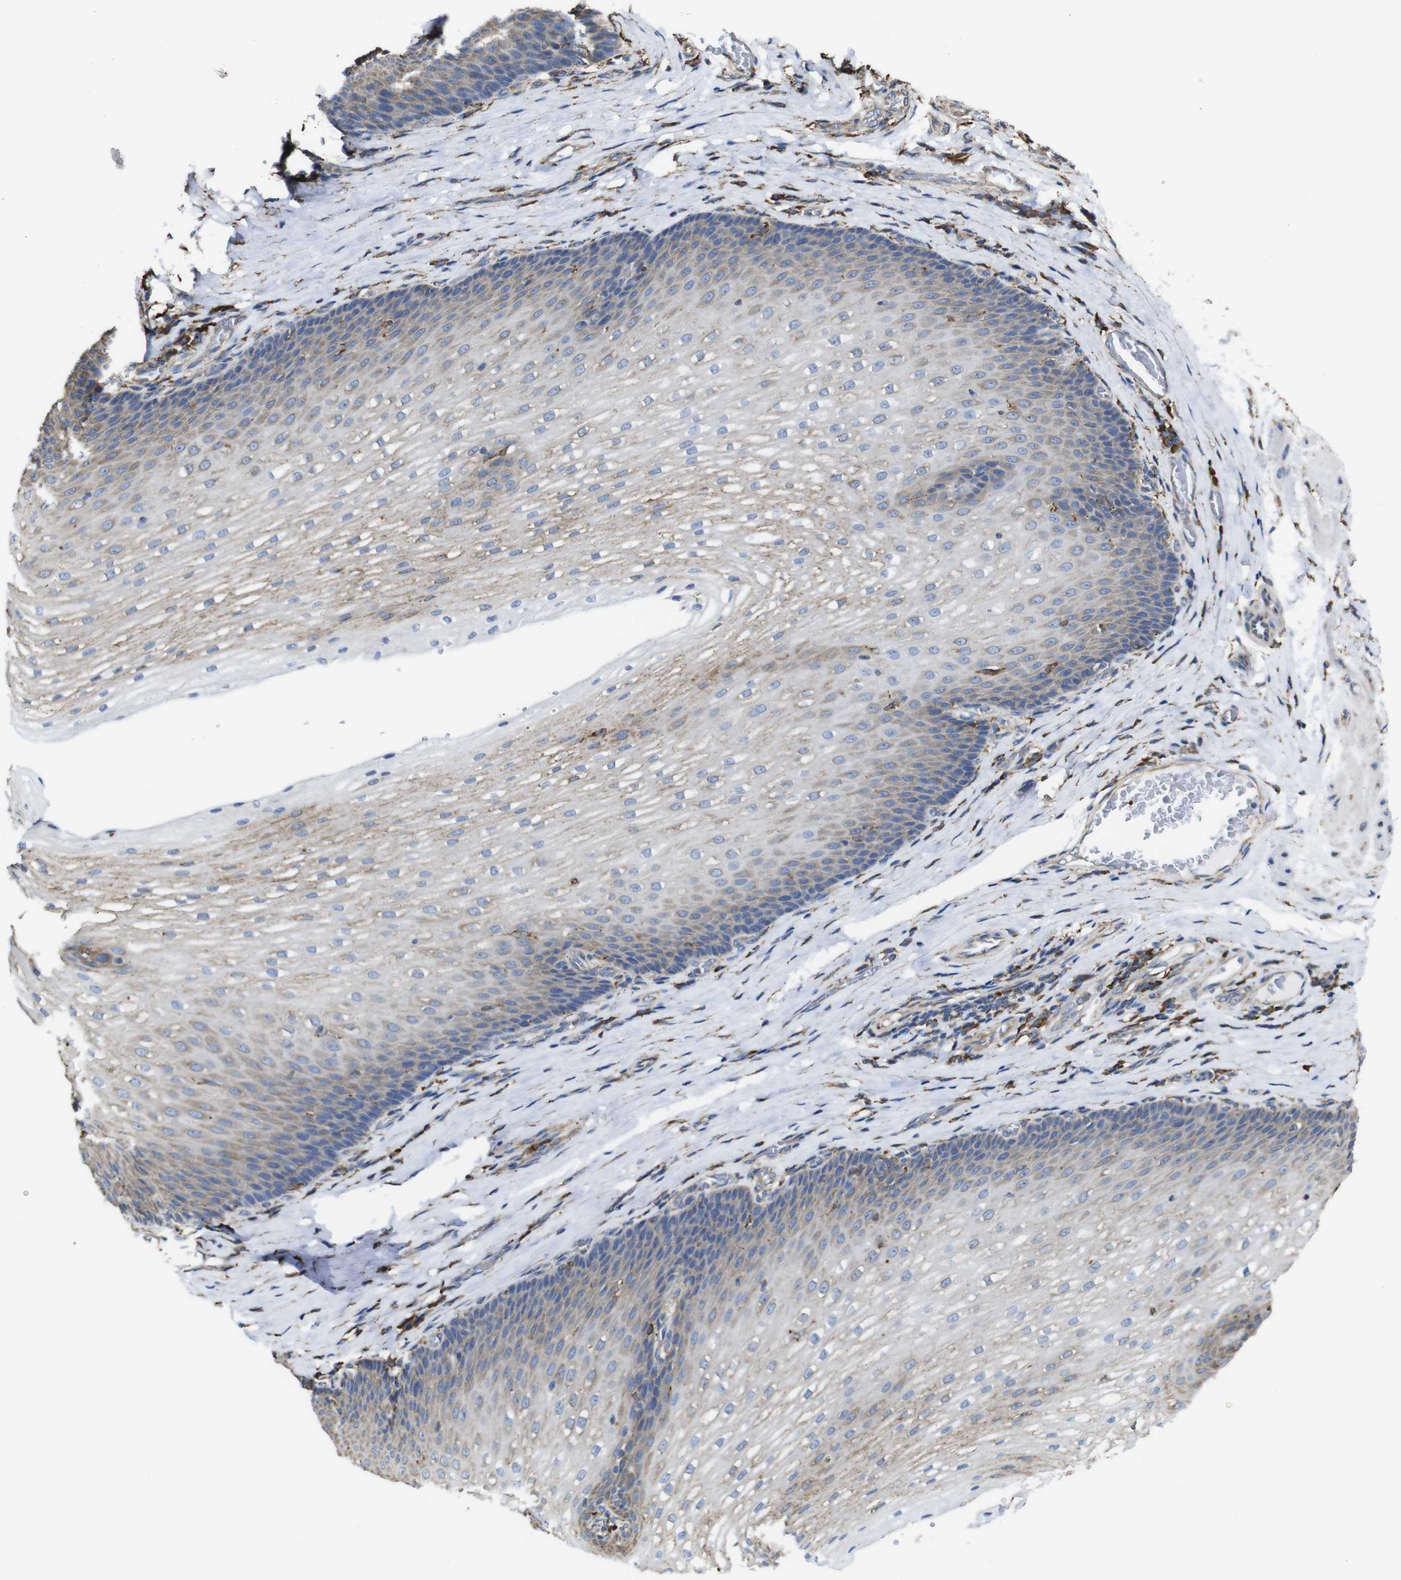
{"staining": {"intensity": "moderate", "quantity": "25%-75%", "location": "cytoplasmic/membranous"}, "tissue": "esophagus", "cell_type": "Squamous epithelial cells", "image_type": "normal", "snomed": [{"axis": "morphology", "description": "Normal tissue, NOS"}, {"axis": "topography", "description": "Esophagus"}], "caption": "Immunohistochemistry (IHC) (DAB) staining of benign human esophagus shows moderate cytoplasmic/membranous protein expression in approximately 25%-75% of squamous epithelial cells.", "gene": "PPIB", "patient": {"sex": "male", "age": 48}}